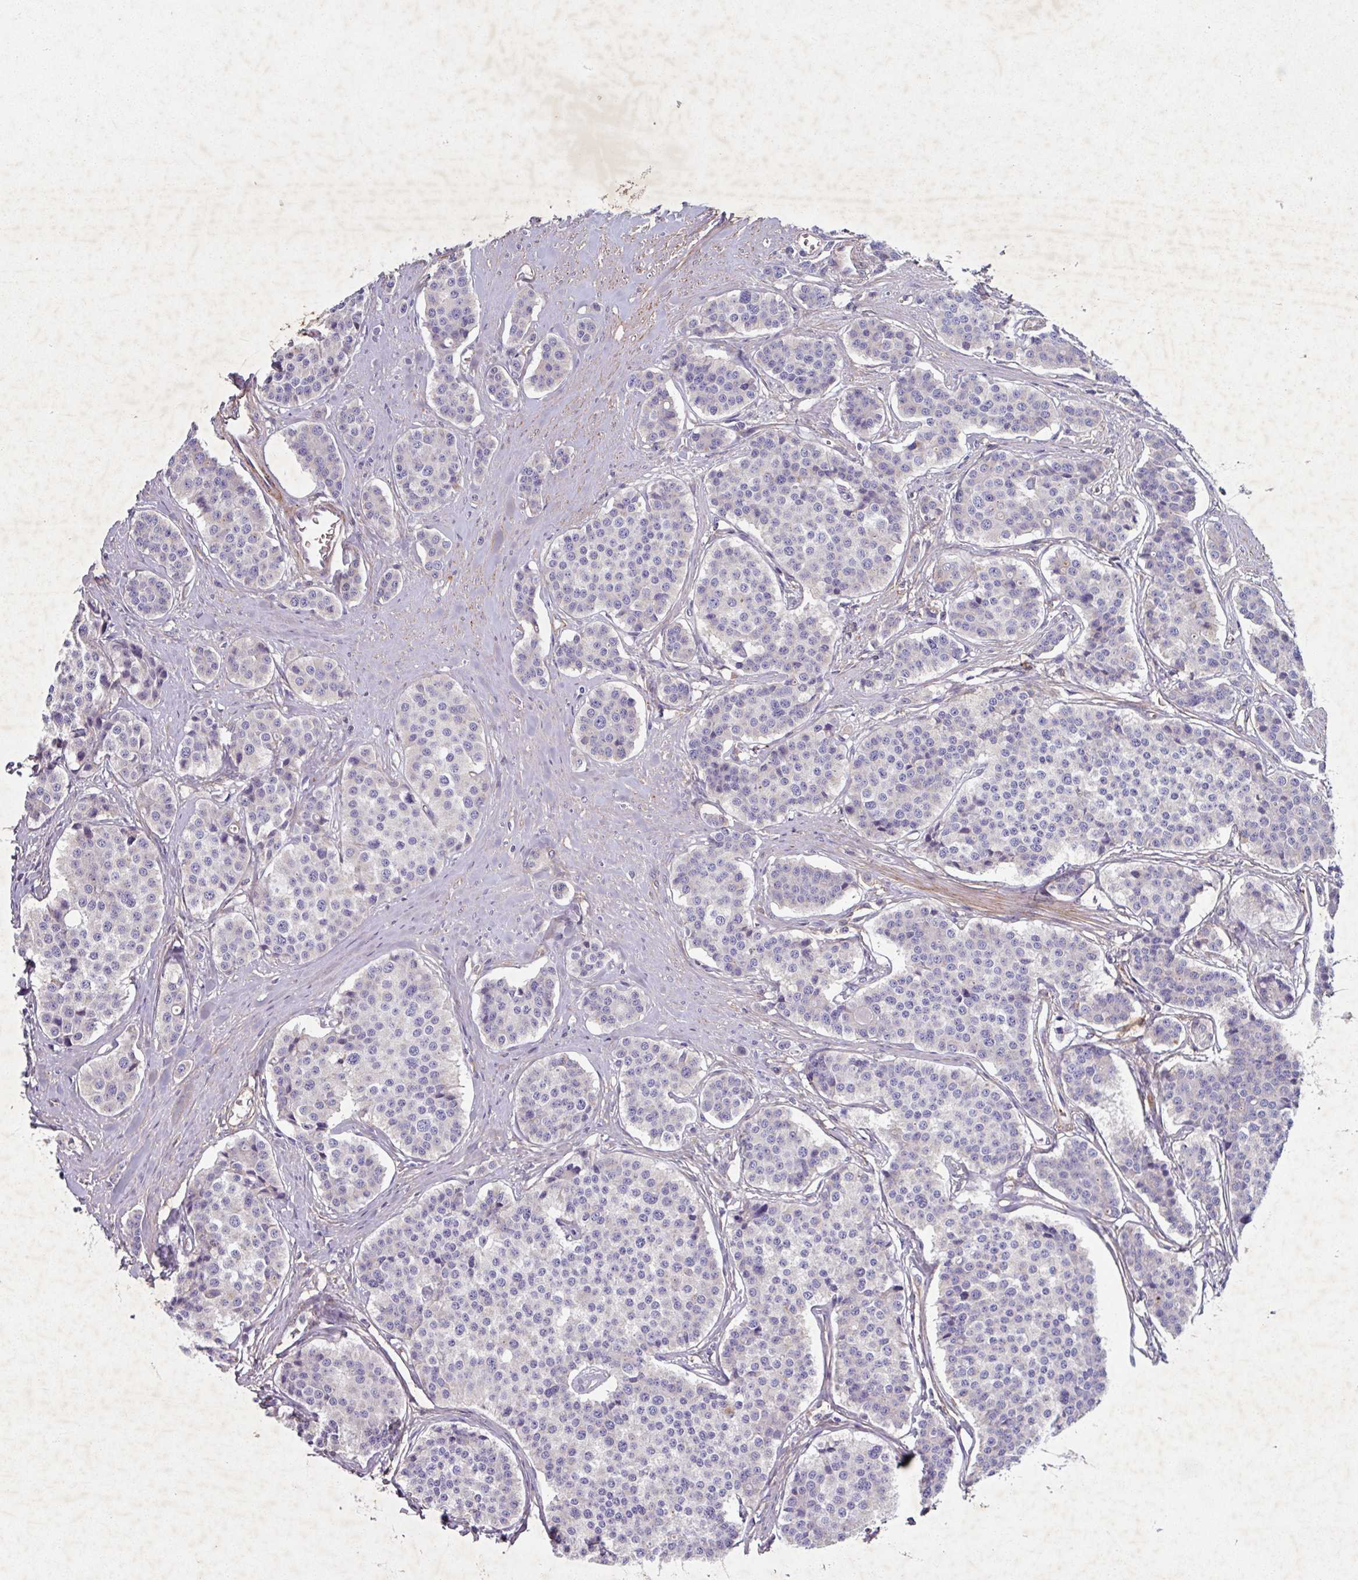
{"staining": {"intensity": "negative", "quantity": "none", "location": "none"}, "tissue": "carcinoid", "cell_type": "Tumor cells", "image_type": "cancer", "snomed": [{"axis": "morphology", "description": "Carcinoid, malignant, NOS"}, {"axis": "topography", "description": "Small intestine"}], "caption": "Tumor cells are negative for brown protein staining in carcinoid. (IHC, brightfield microscopy, high magnification).", "gene": "ATP2C2", "patient": {"sex": "male", "age": 60}}